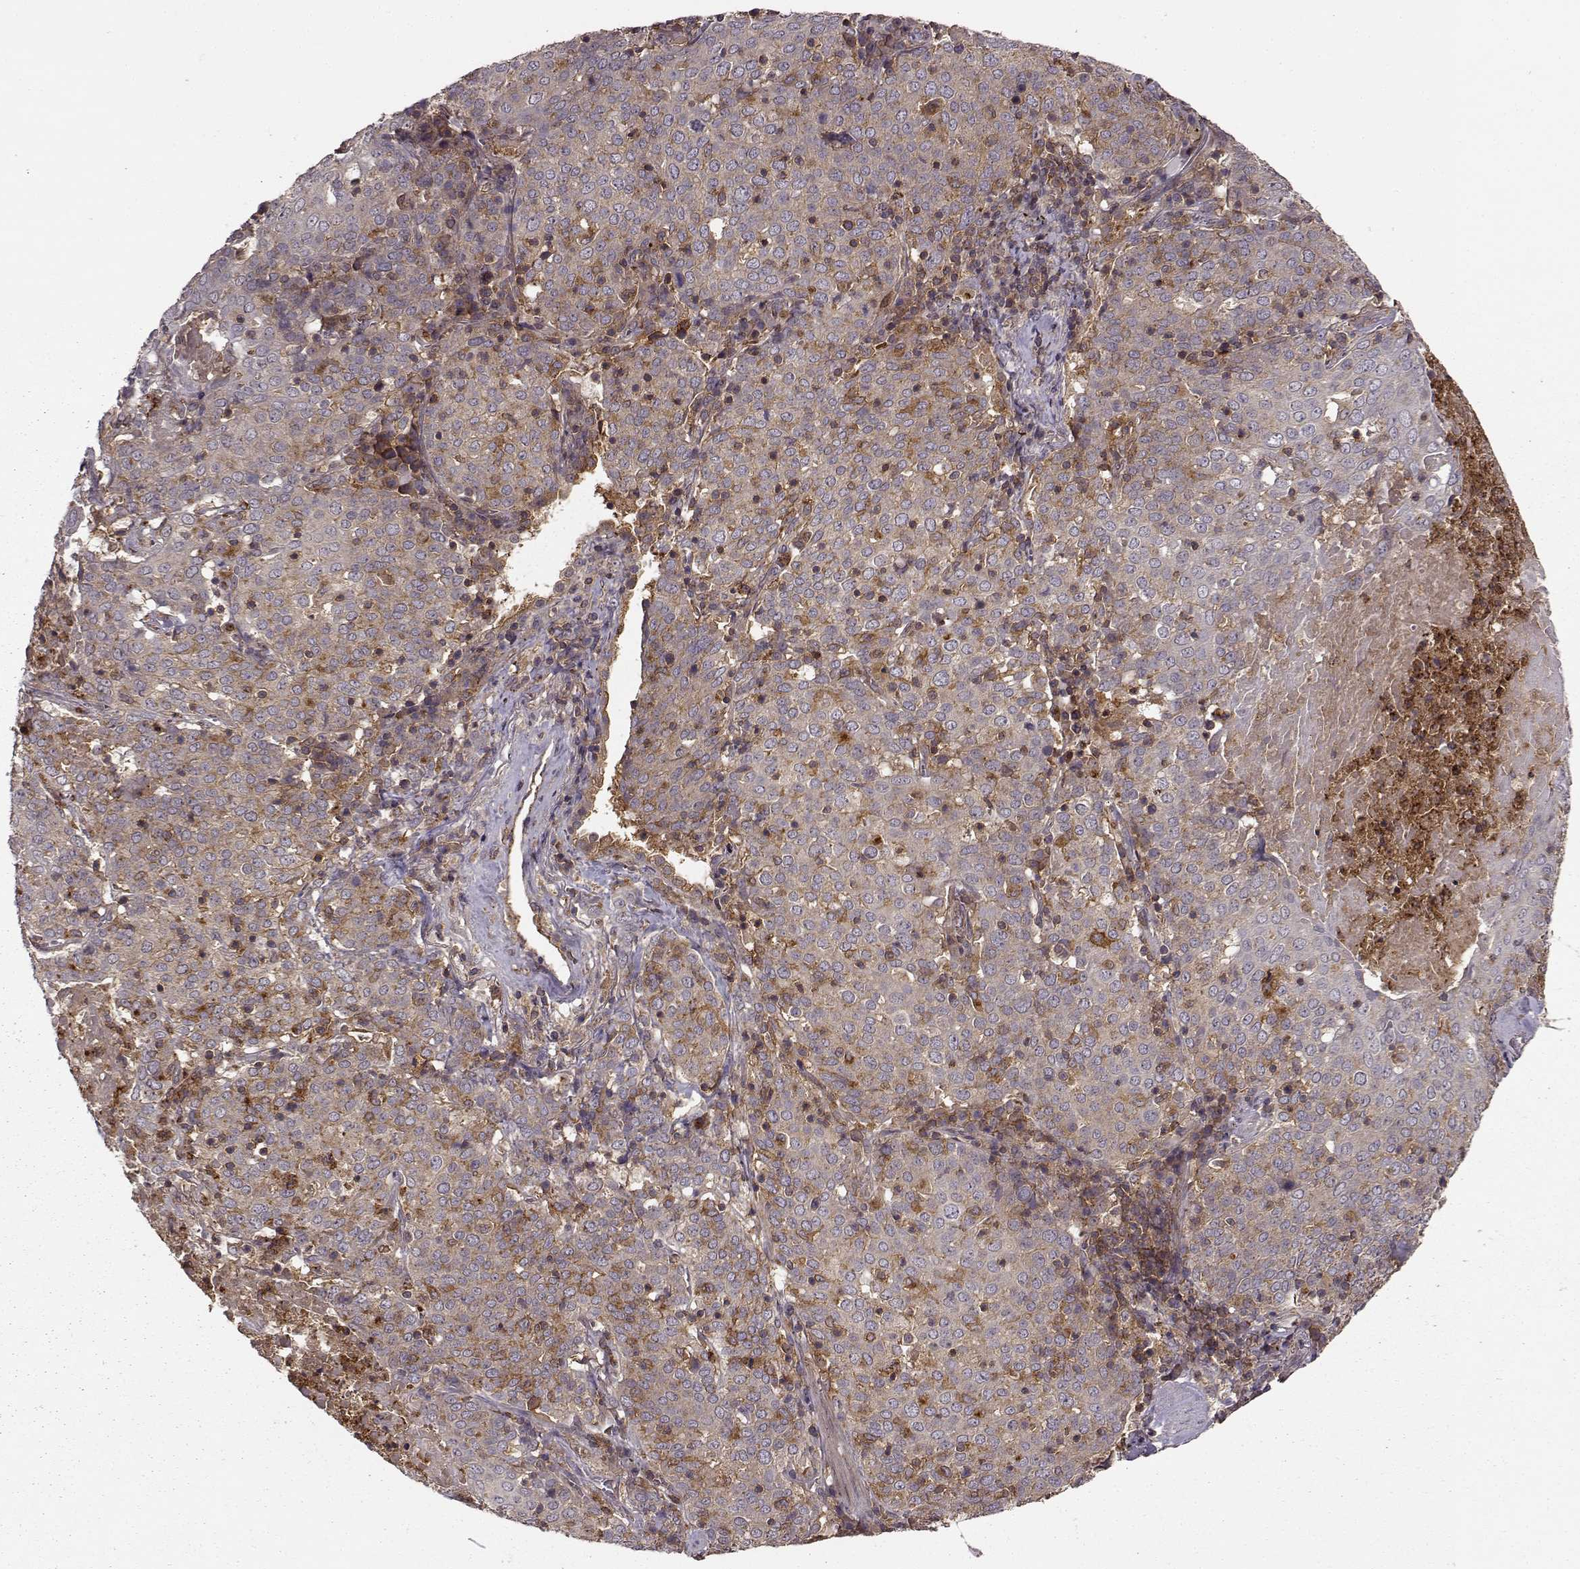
{"staining": {"intensity": "weak", "quantity": ">75%", "location": "cytoplasmic/membranous"}, "tissue": "lung cancer", "cell_type": "Tumor cells", "image_type": "cancer", "snomed": [{"axis": "morphology", "description": "Squamous cell carcinoma, NOS"}, {"axis": "topography", "description": "Lung"}], "caption": "IHC (DAB (3,3'-diaminobenzidine)) staining of lung cancer demonstrates weak cytoplasmic/membranous protein positivity in approximately >75% of tumor cells.", "gene": "IFRD2", "patient": {"sex": "male", "age": 82}}